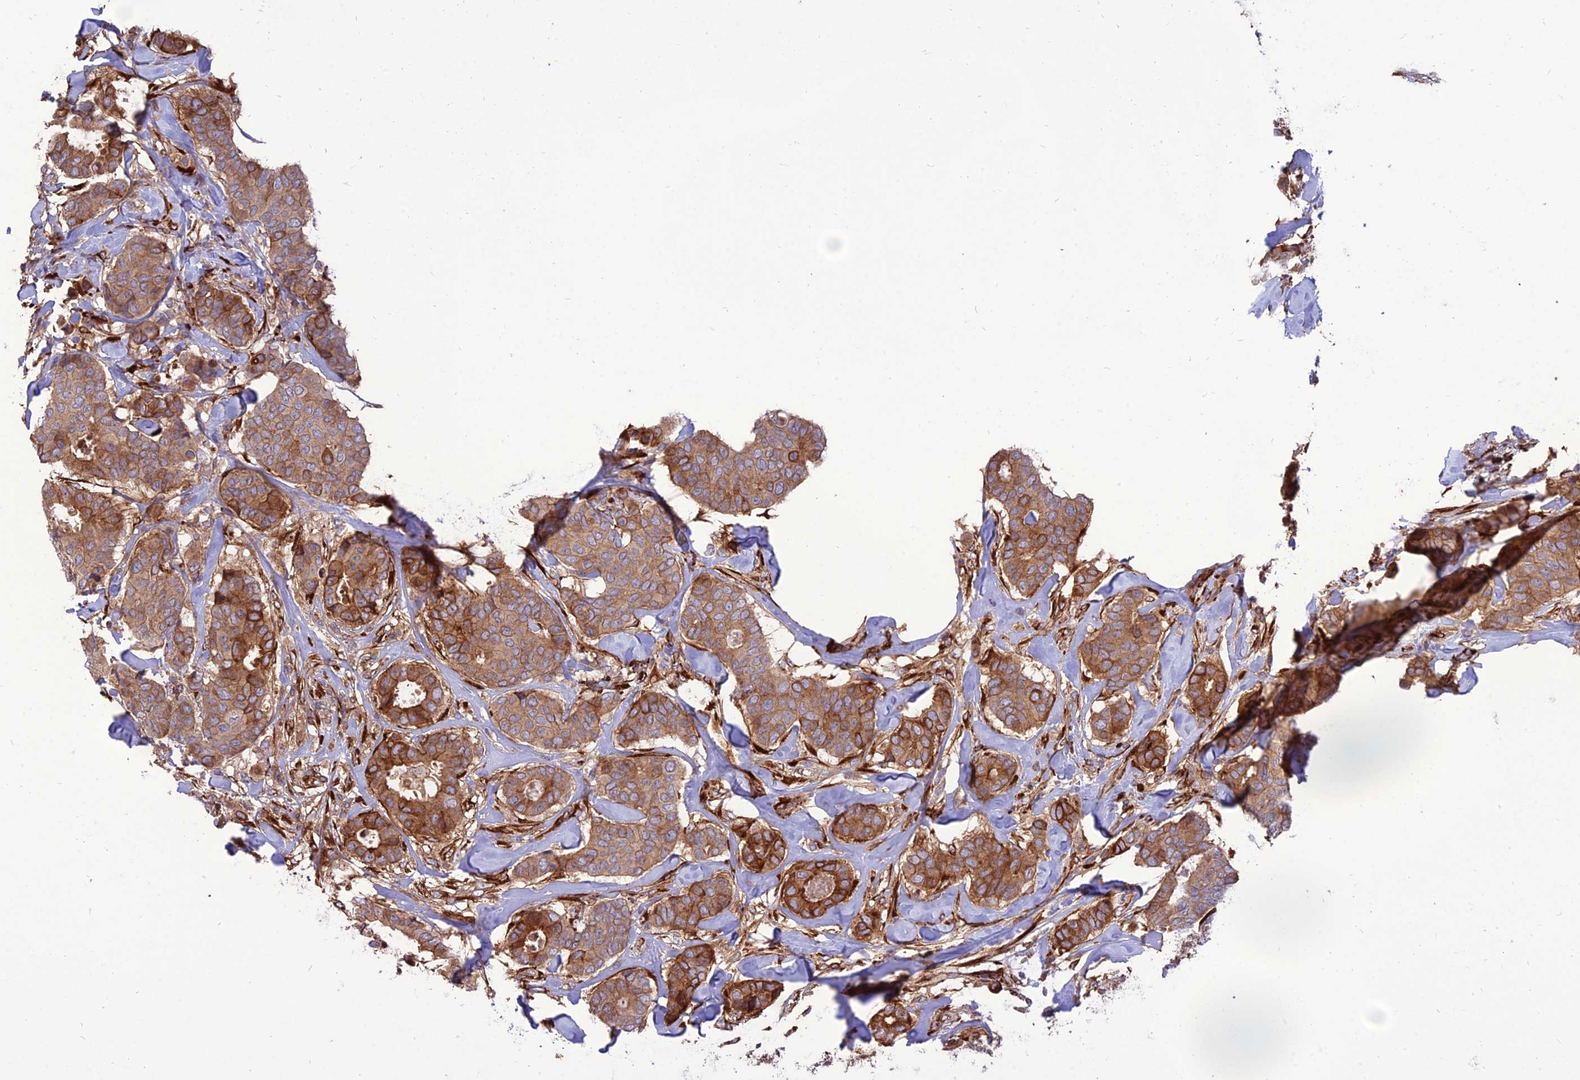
{"staining": {"intensity": "strong", "quantity": "25%-75%", "location": "cytoplasmic/membranous"}, "tissue": "breast cancer", "cell_type": "Tumor cells", "image_type": "cancer", "snomed": [{"axis": "morphology", "description": "Duct carcinoma"}, {"axis": "topography", "description": "Breast"}], "caption": "IHC of human breast cancer (infiltrating ductal carcinoma) displays high levels of strong cytoplasmic/membranous positivity in approximately 25%-75% of tumor cells. The staining is performed using DAB (3,3'-diaminobenzidine) brown chromogen to label protein expression. The nuclei are counter-stained blue using hematoxylin.", "gene": "CRTAP", "patient": {"sex": "female", "age": 75}}